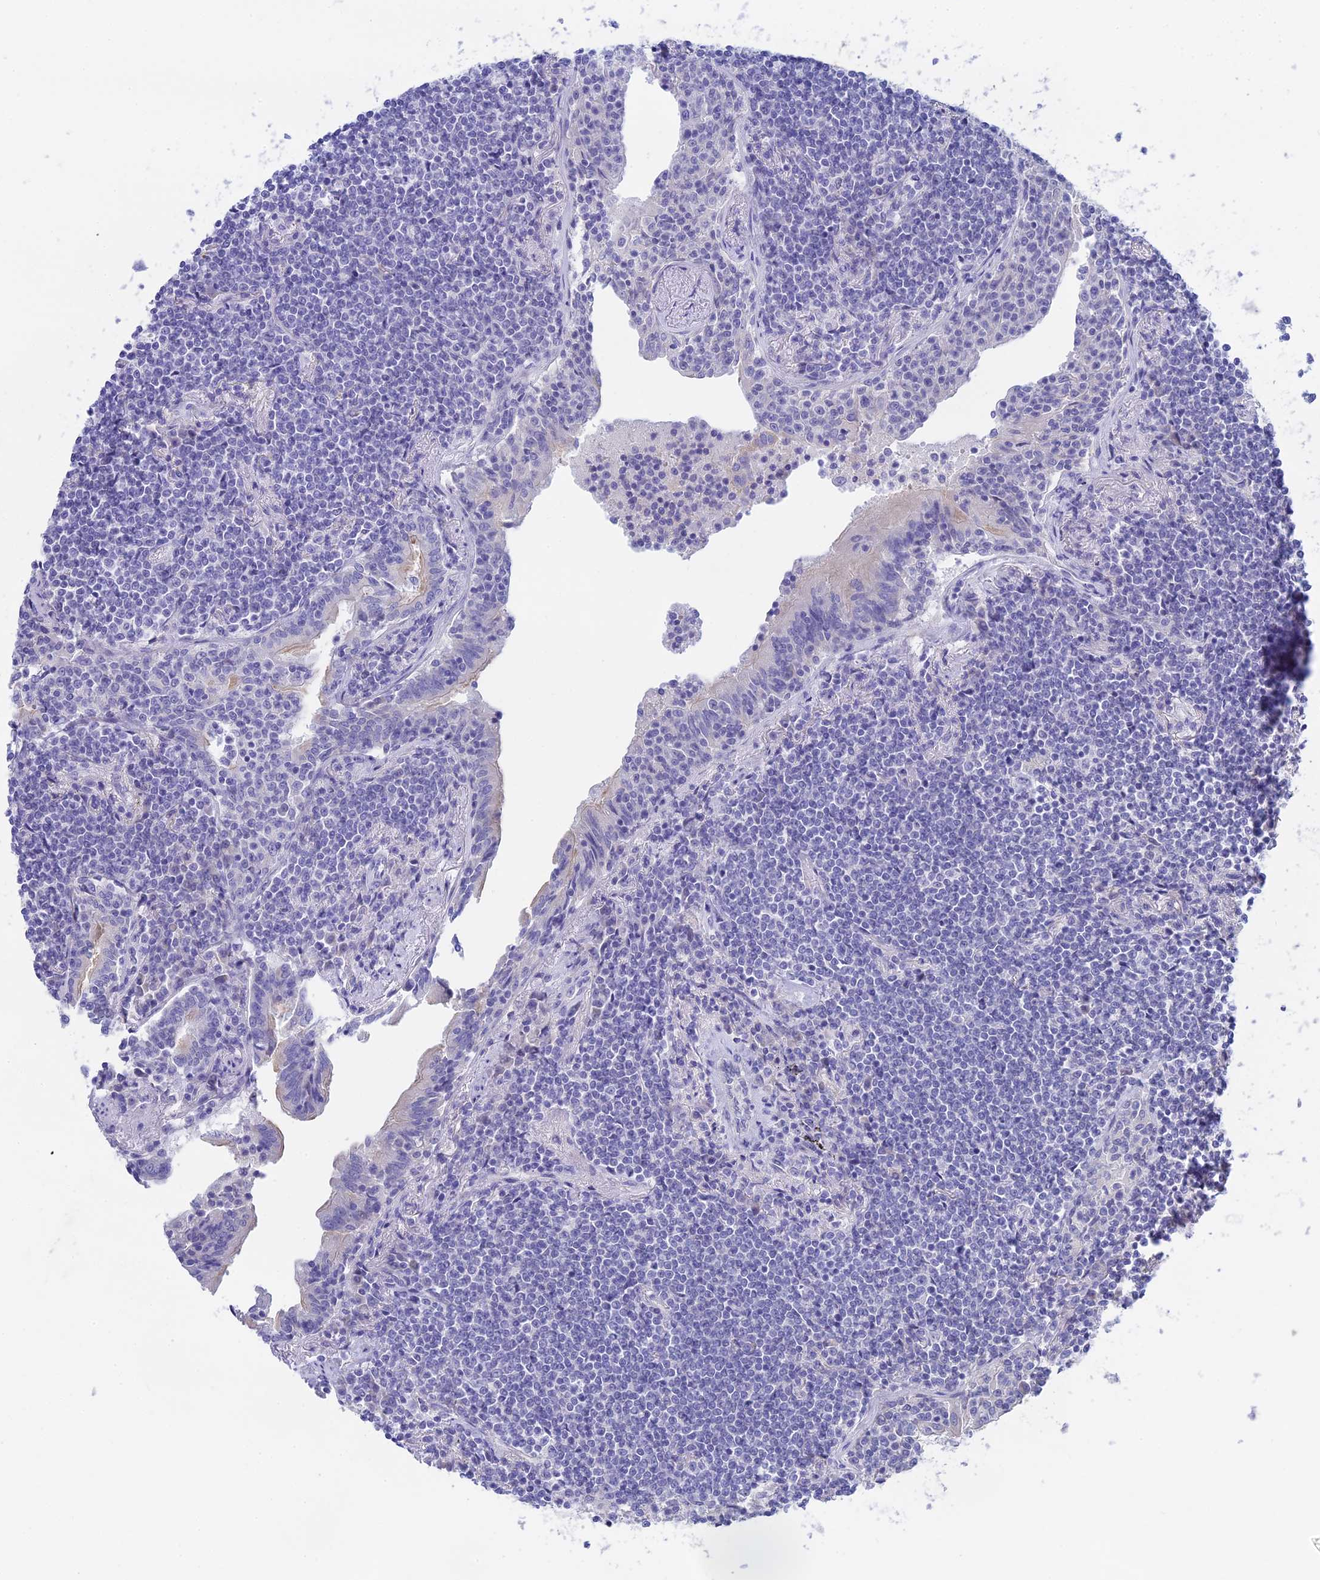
{"staining": {"intensity": "negative", "quantity": "none", "location": "none"}, "tissue": "lymphoma", "cell_type": "Tumor cells", "image_type": "cancer", "snomed": [{"axis": "morphology", "description": "Malignant lymphoma, non-Hodgkin's type, Low grade"}, {"axis": "topography", "description": "Lung"}], "caption": "Lymphoma stained for a protein using immunohistochemistry displays no positivity tumor cells.", "gene": "BTBD19", "patient": {"sex": "female", "age": 71}}